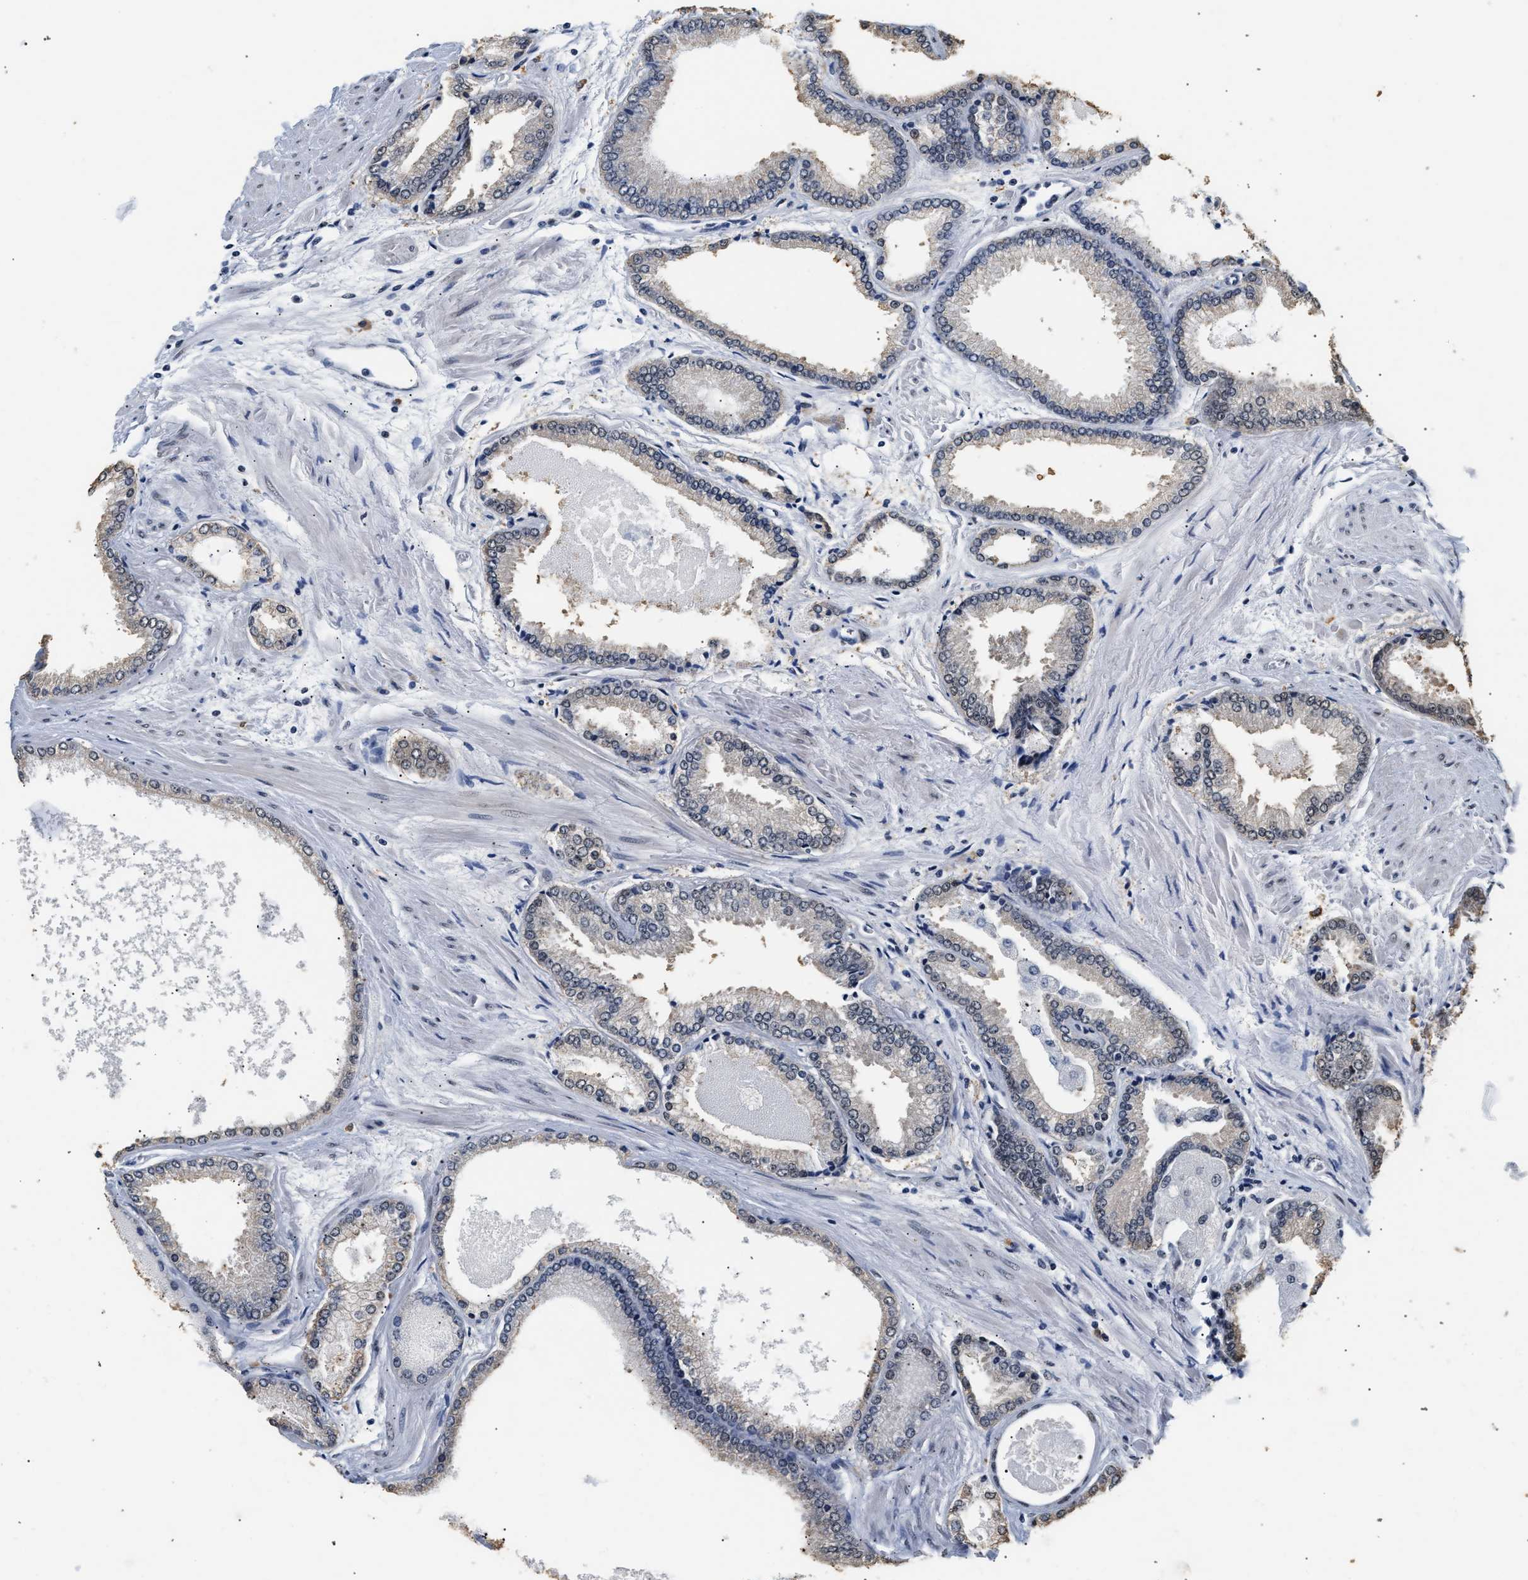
{"staining": {"intensity": "weak", "quantity": "<25%", "location": "nuclear"}, "tissue": "prostate cancer", "cell_type": "Tumor cells", "image_type": "cancer", "snomed": [{"axis": "morphology", "description": "Adenocarcinoma, High grade"}, {"axis": "topography", "description": "Prostate"}], "caption": "Prostate cancer (high-grade adenocarcinoma) stained for a protein using IHC displays no expression tumor cells.", "gene": "THOC1", "patient": {"sex": "male", "age": 61}}